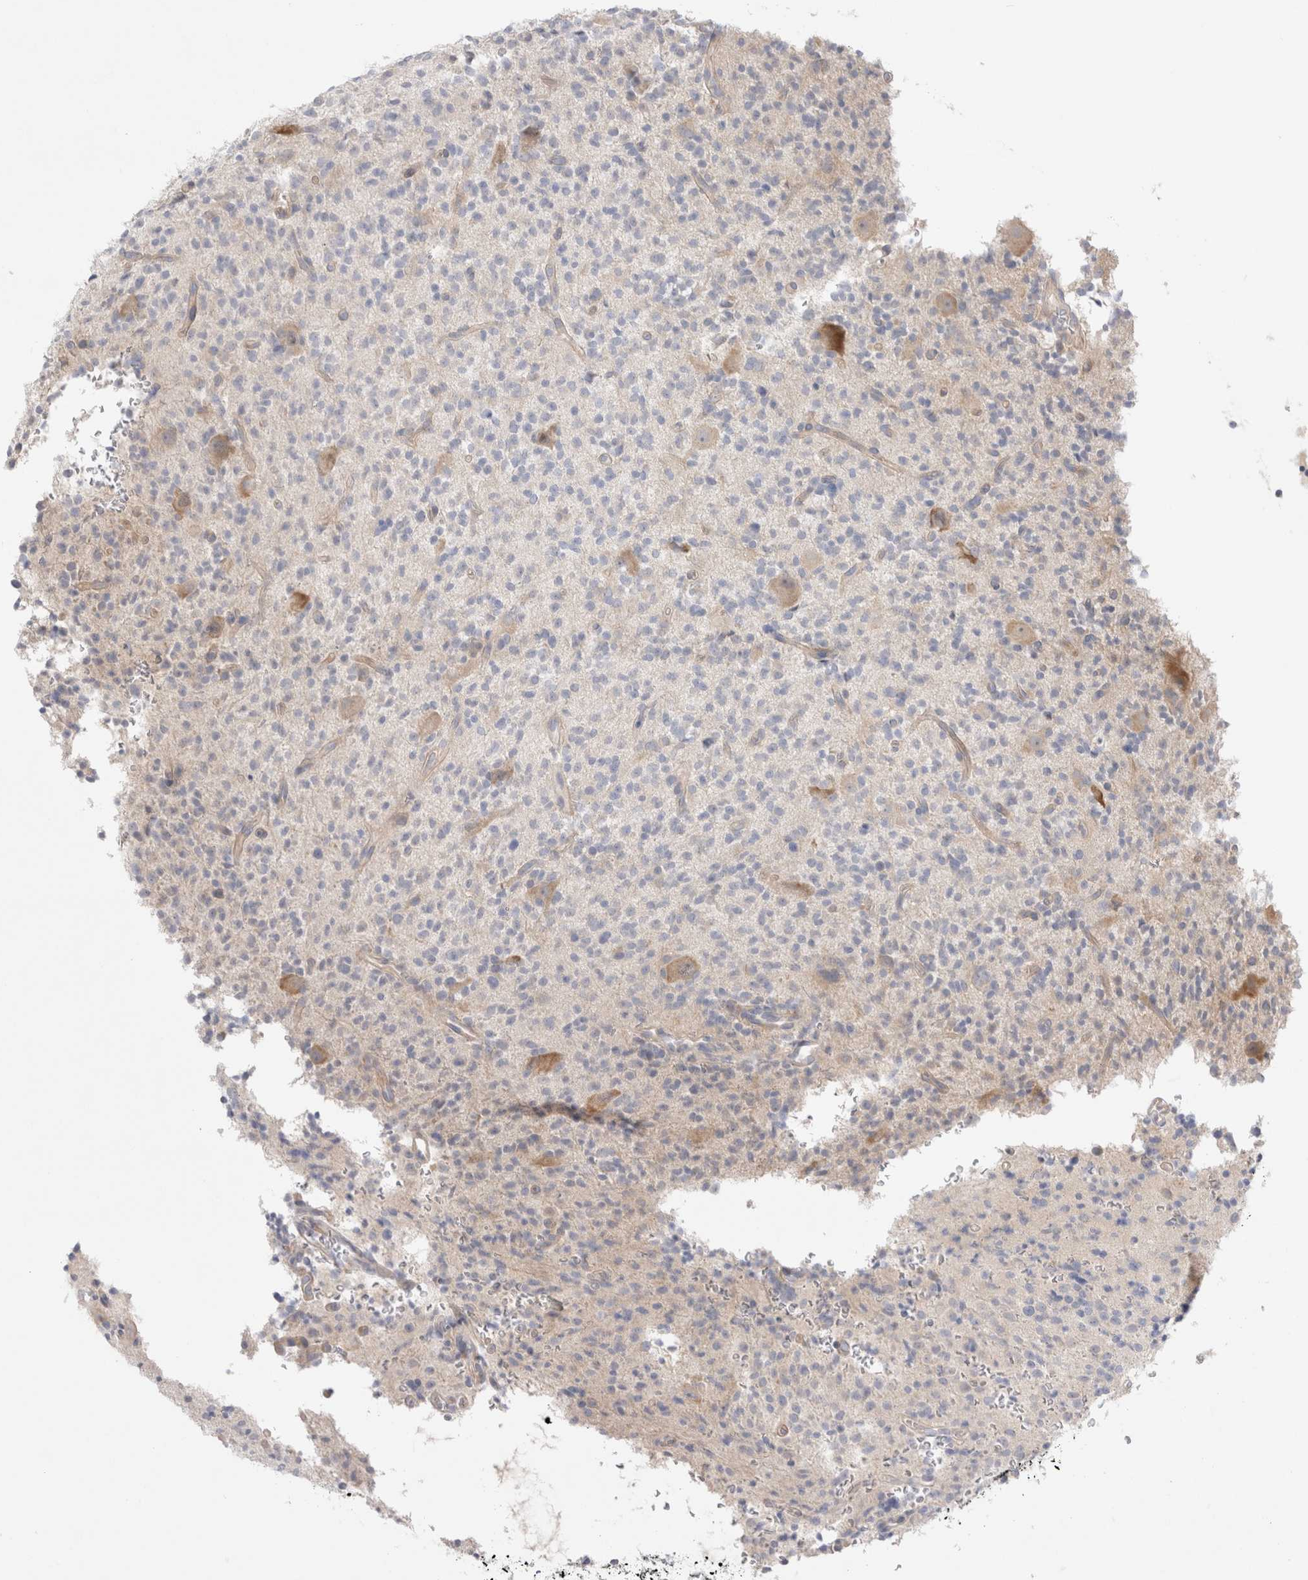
{"staining": {"intensity": "weak", "quantity": "<25%", "location": "cytoplasmic/membranous"}, "tissue": "glioma", "cell_type": "Tumor cells", "image_type": "cancer", "snomed": [{"axis": "morphology", "description": "Glioma, malignant, High grade"}, {"axis": "topography", "description": "Brain"}], "caption": "Protein analysis of glioma displays no significant expression in tumor cells.", "gene": "RBM12B", "patient": {"sex": "male", "age": 34}}